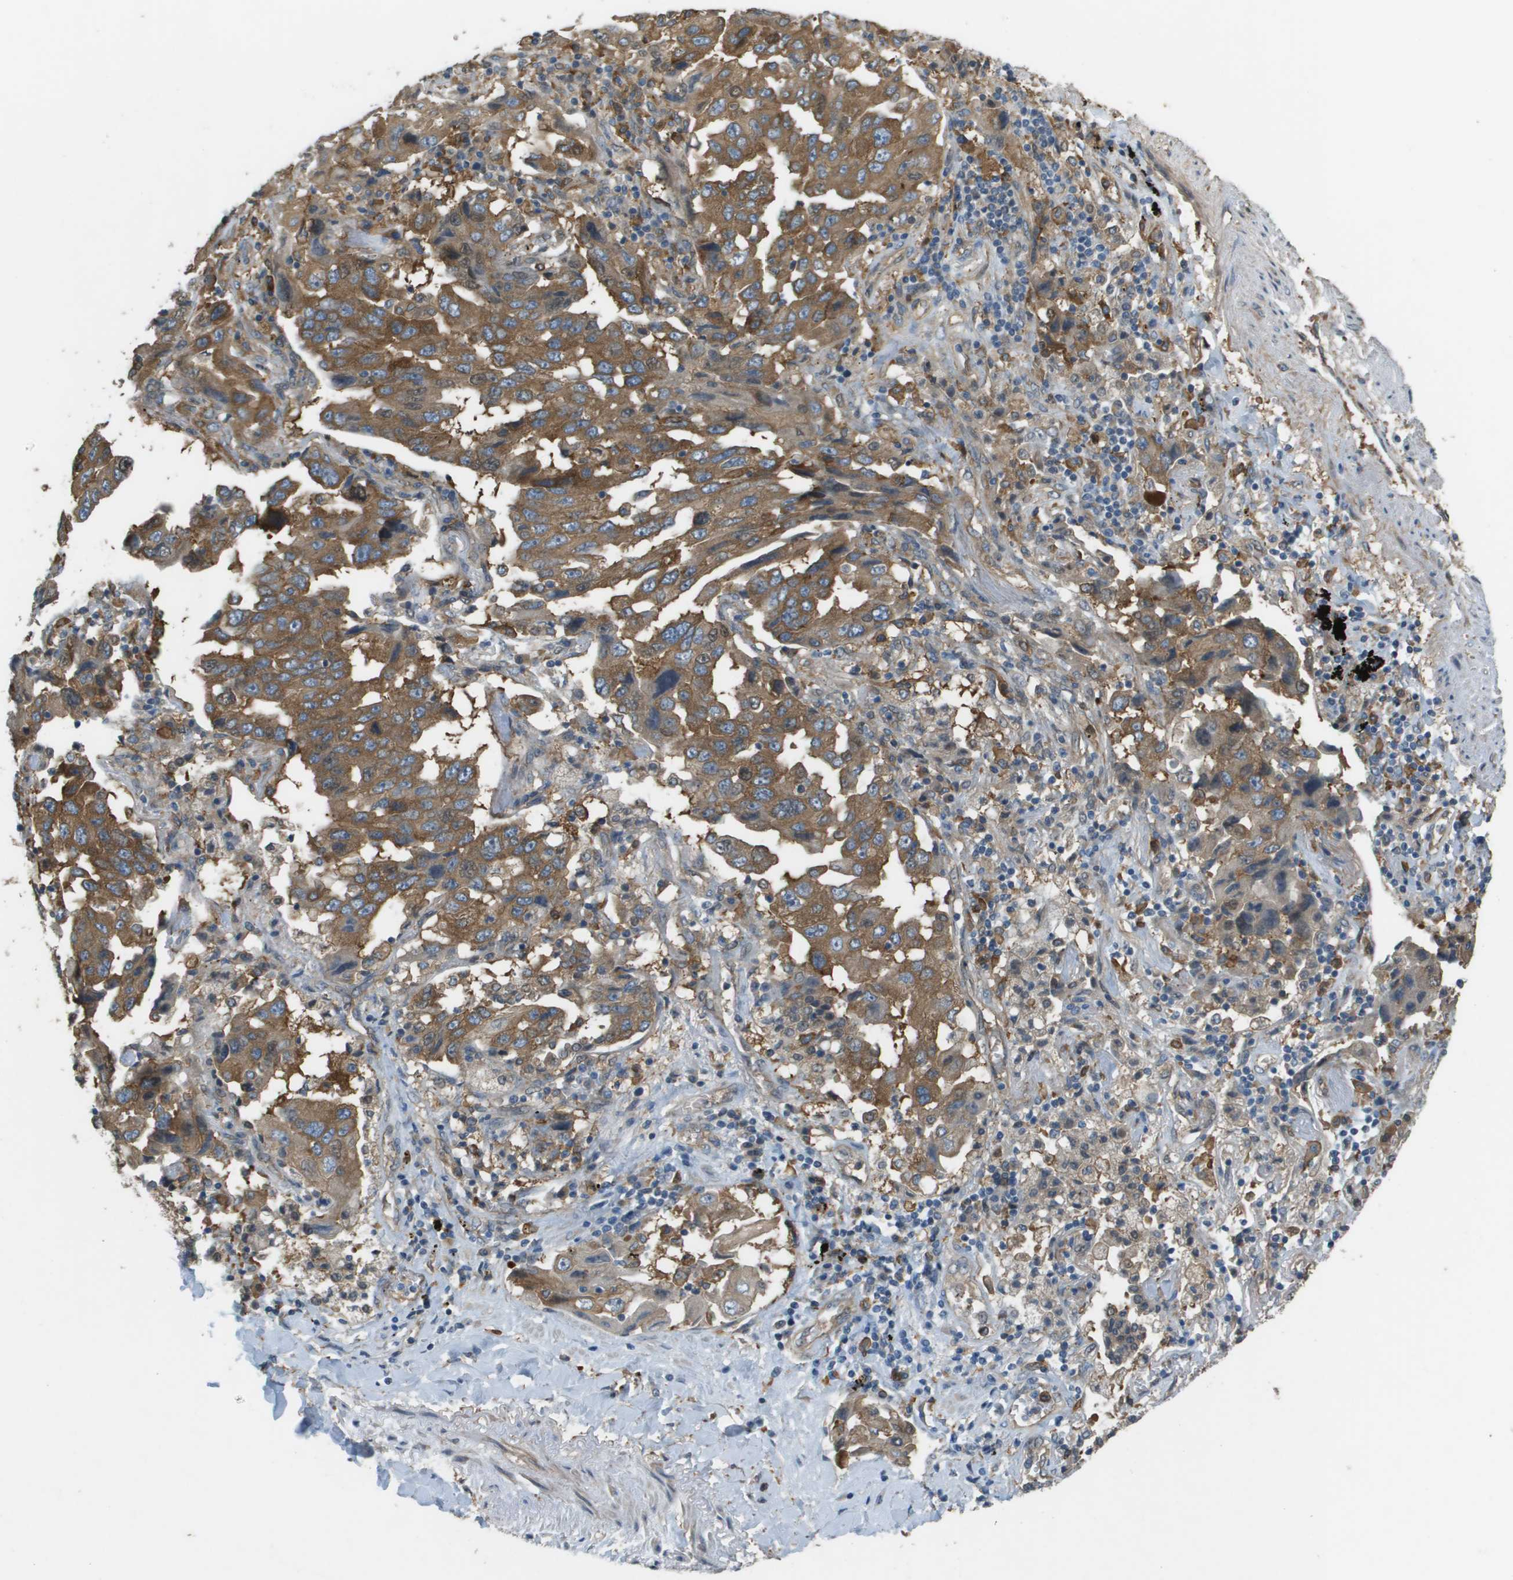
{"staining": {"intensity": "moderate", "quantity": ">75%", "location": "cytoplasmic/membranous"}, "tissue": "lung cancer", "cell_type": "Tumor cells", "image_type": "cancer", "snomed": [{"axis": "morphology", "description": "Adenocarcinoma, NOS"}, {"axis": "topography", "description": "Lung"}], "caption": "An image showing moderate cytoplasmic/membranous staining in approximately >75% of tumor cells in lung cancer, as visualized by brown immunohistochemical staining.", "gene": "CORO1B", "patient": {"sex": "female", "age": 65}}